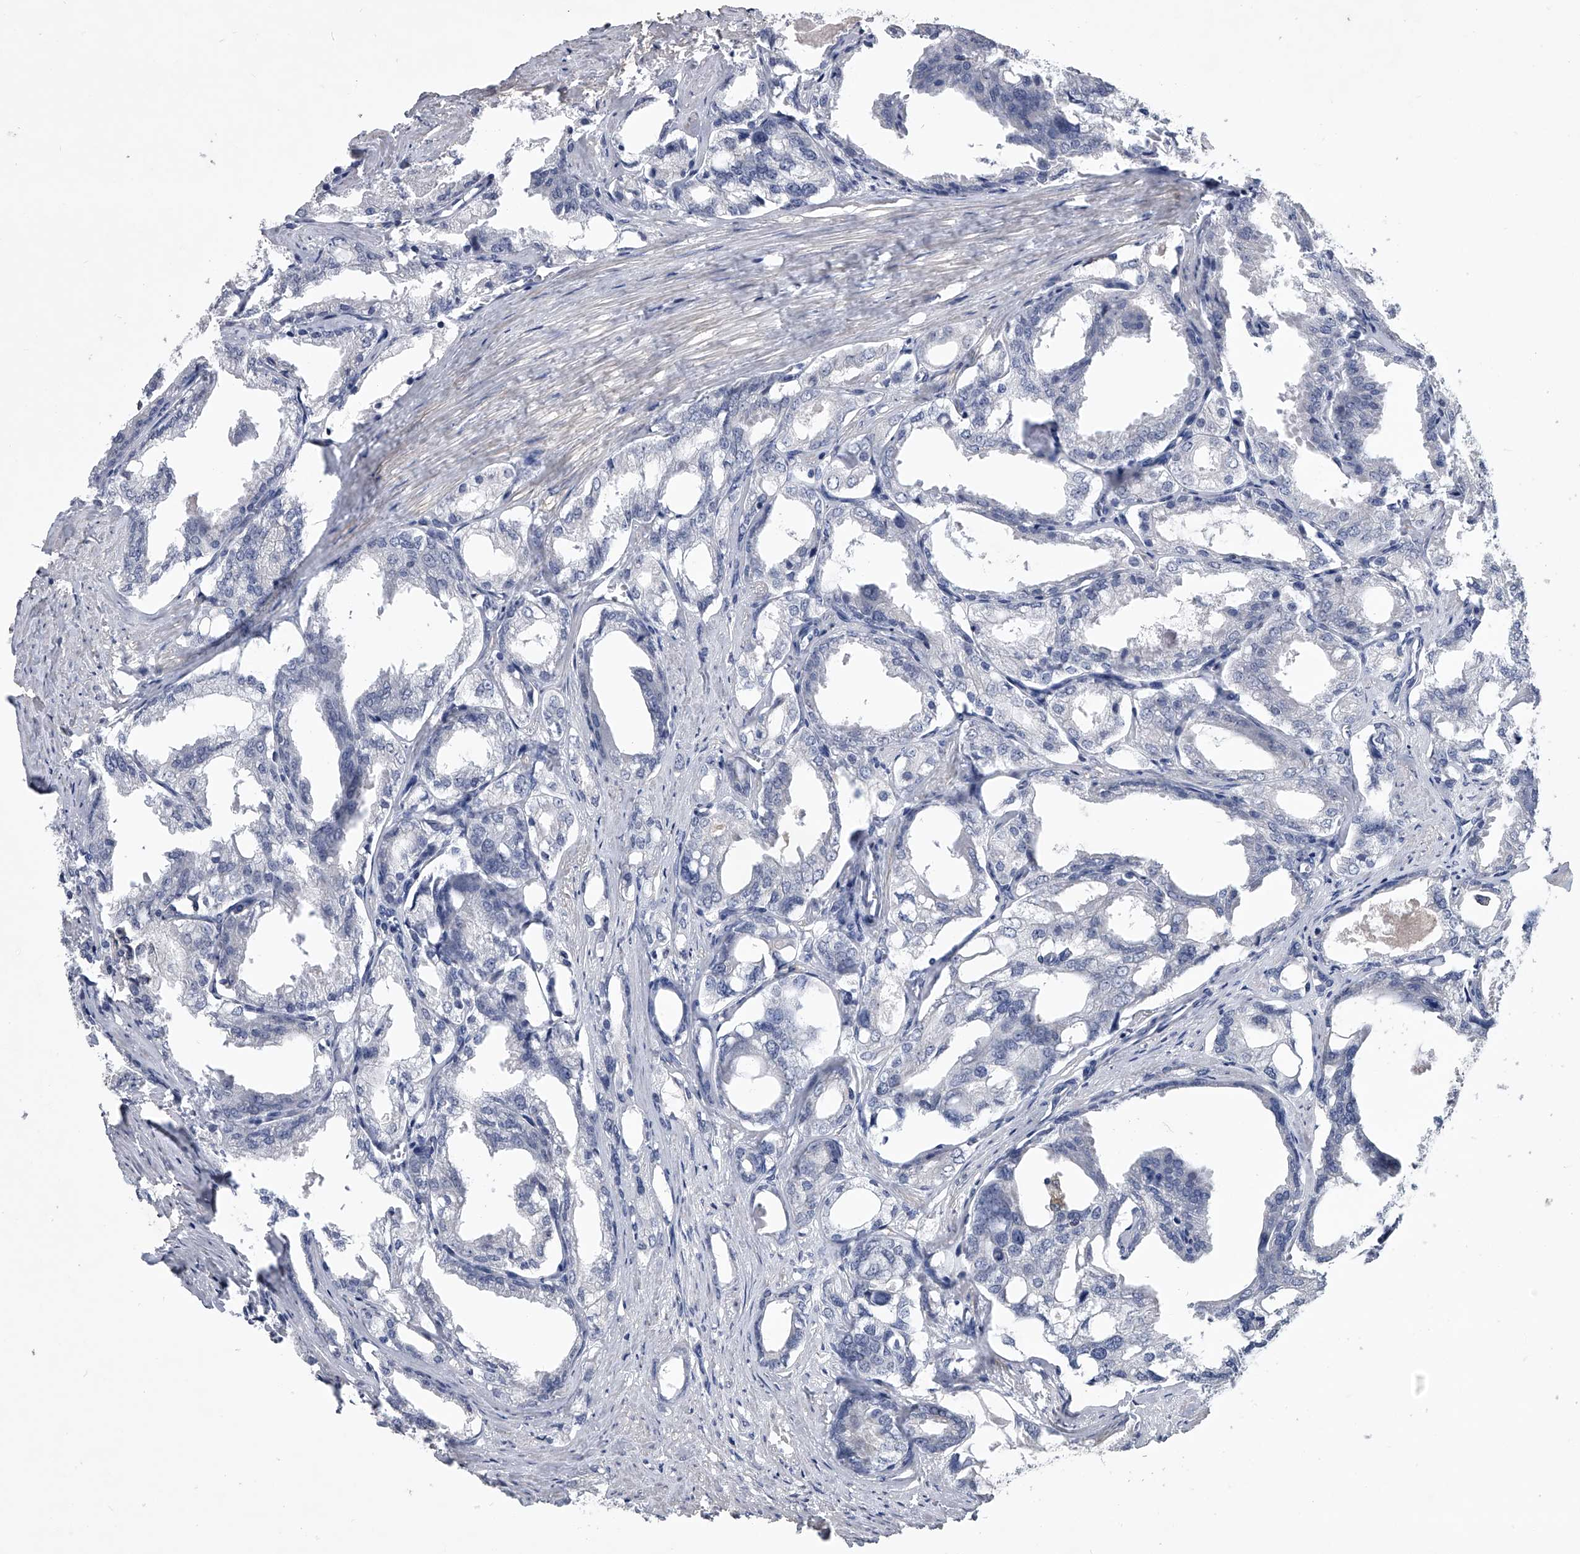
{"staining": {"intensity": "negative", "quantity": "none", "location": "none"}, "tissue": "prostate cancer", "cell_type": "Tumor cells", "image_type": "cancer", "snomed": [{"axis": "morphology", "description": "Adenocarcinoma, High grade"}, {"axis": "topography", "description": "Prostate"}], "caption": "This is a image of IHC staining of prostate cancer (adenocarcinoma (high-grade)), which shows no expression in tumor cells.", "gene": "MAP4K3", "patient": {"sex": "male", "age": 50}}